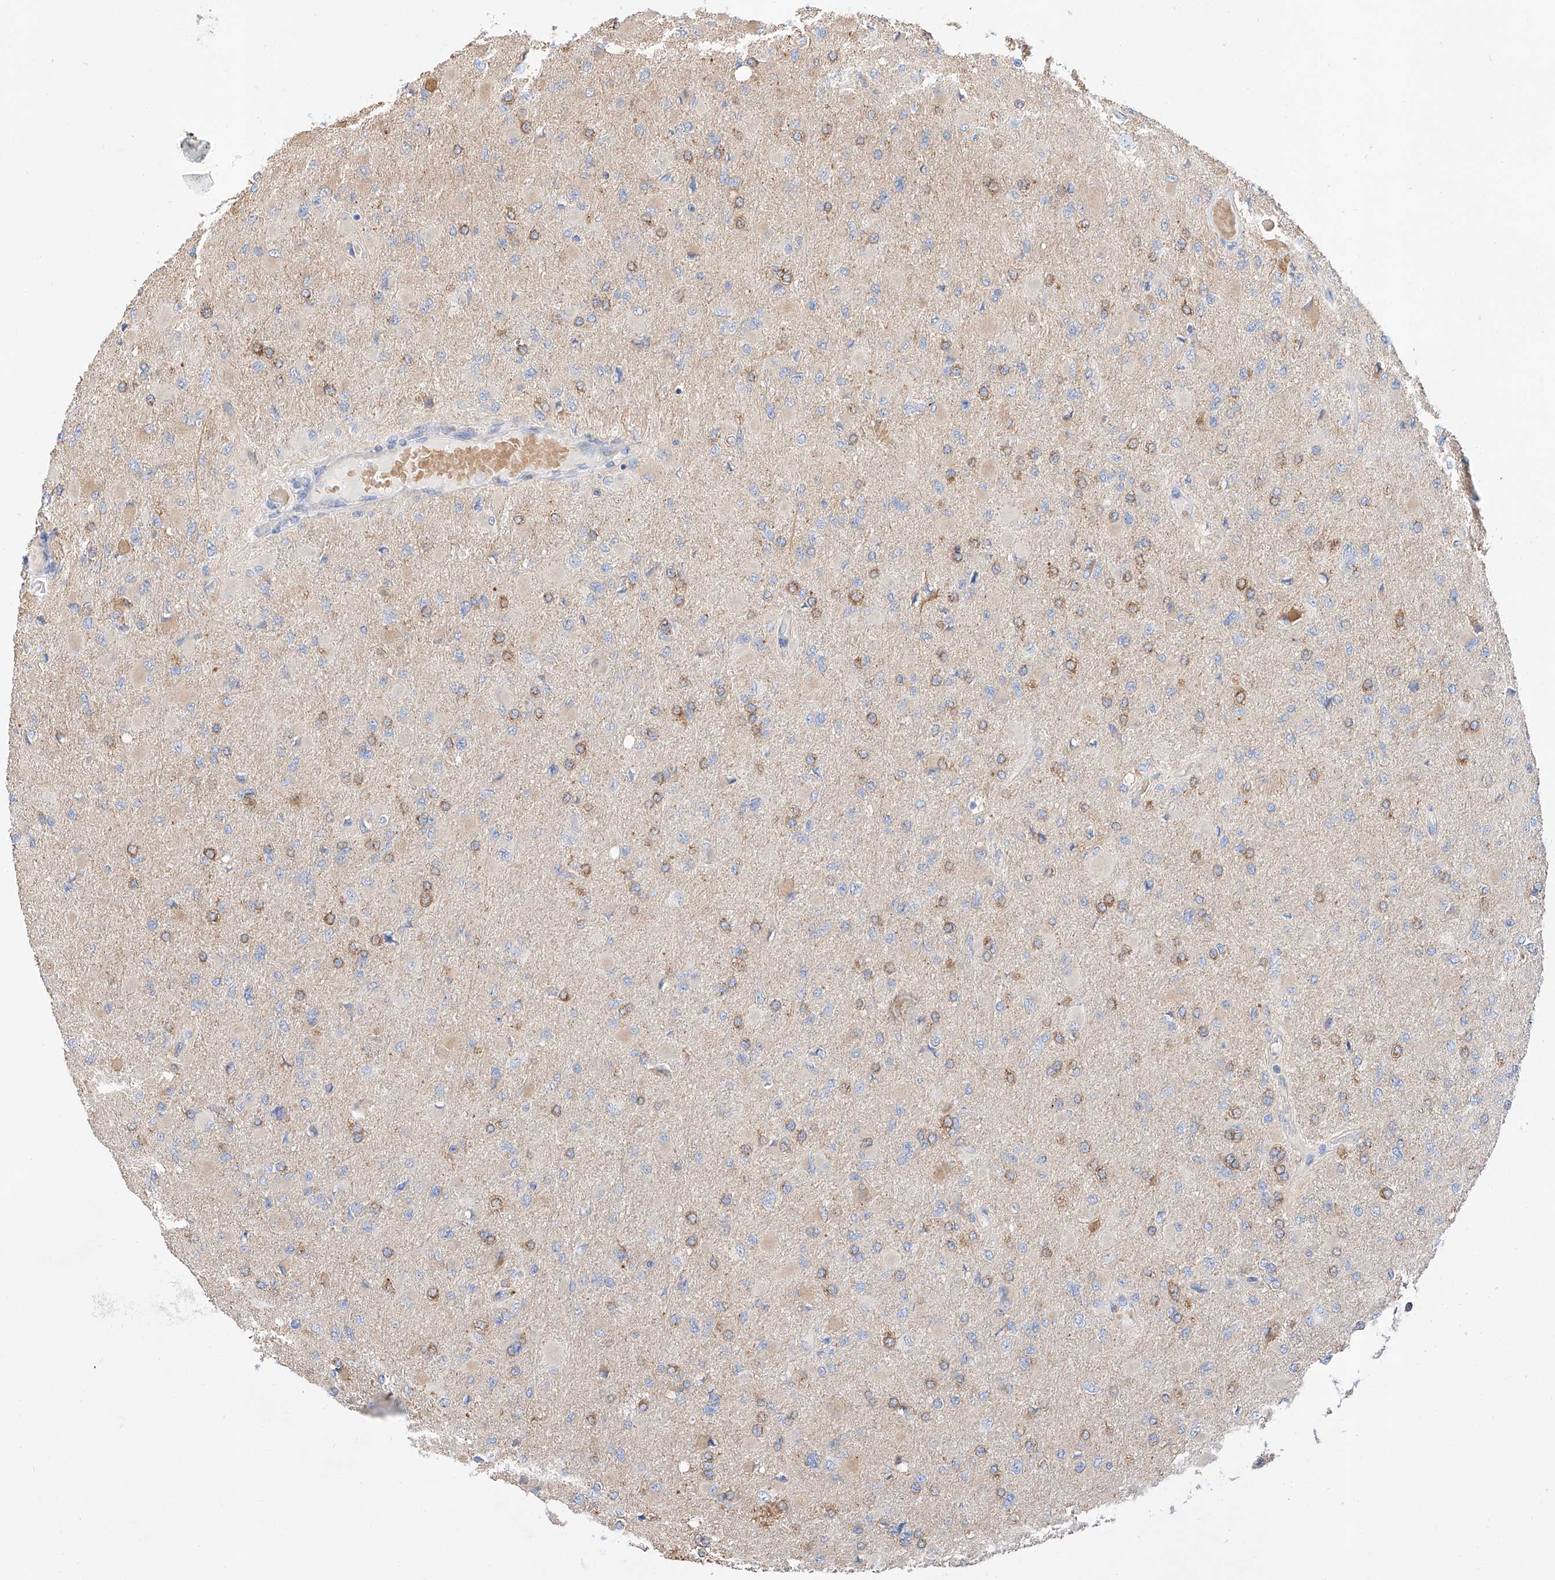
{"staining": {"intensity": "moderate", "quantity": "<25%", "location": "cytoplasmic/membranous"}, "tissue": "glioma", "cell_type": "Tumor cells", "image_type": "cancer", "snomed": [{"axis": "morphology", "description": "Glioma, malignant, High grade"}, {"axis": "topography", "description": "Cerebral cortex"}], "caption": "Immunohistochemistry (DAB (3,3'-diaminobenzidine)) staining of human glioma exhibits moderate cytoplasmic/membranous protein staining in approximately <25% of tumor cells.", "gene": "GLMN", "patient": {"sex": "female", "age": 36}}